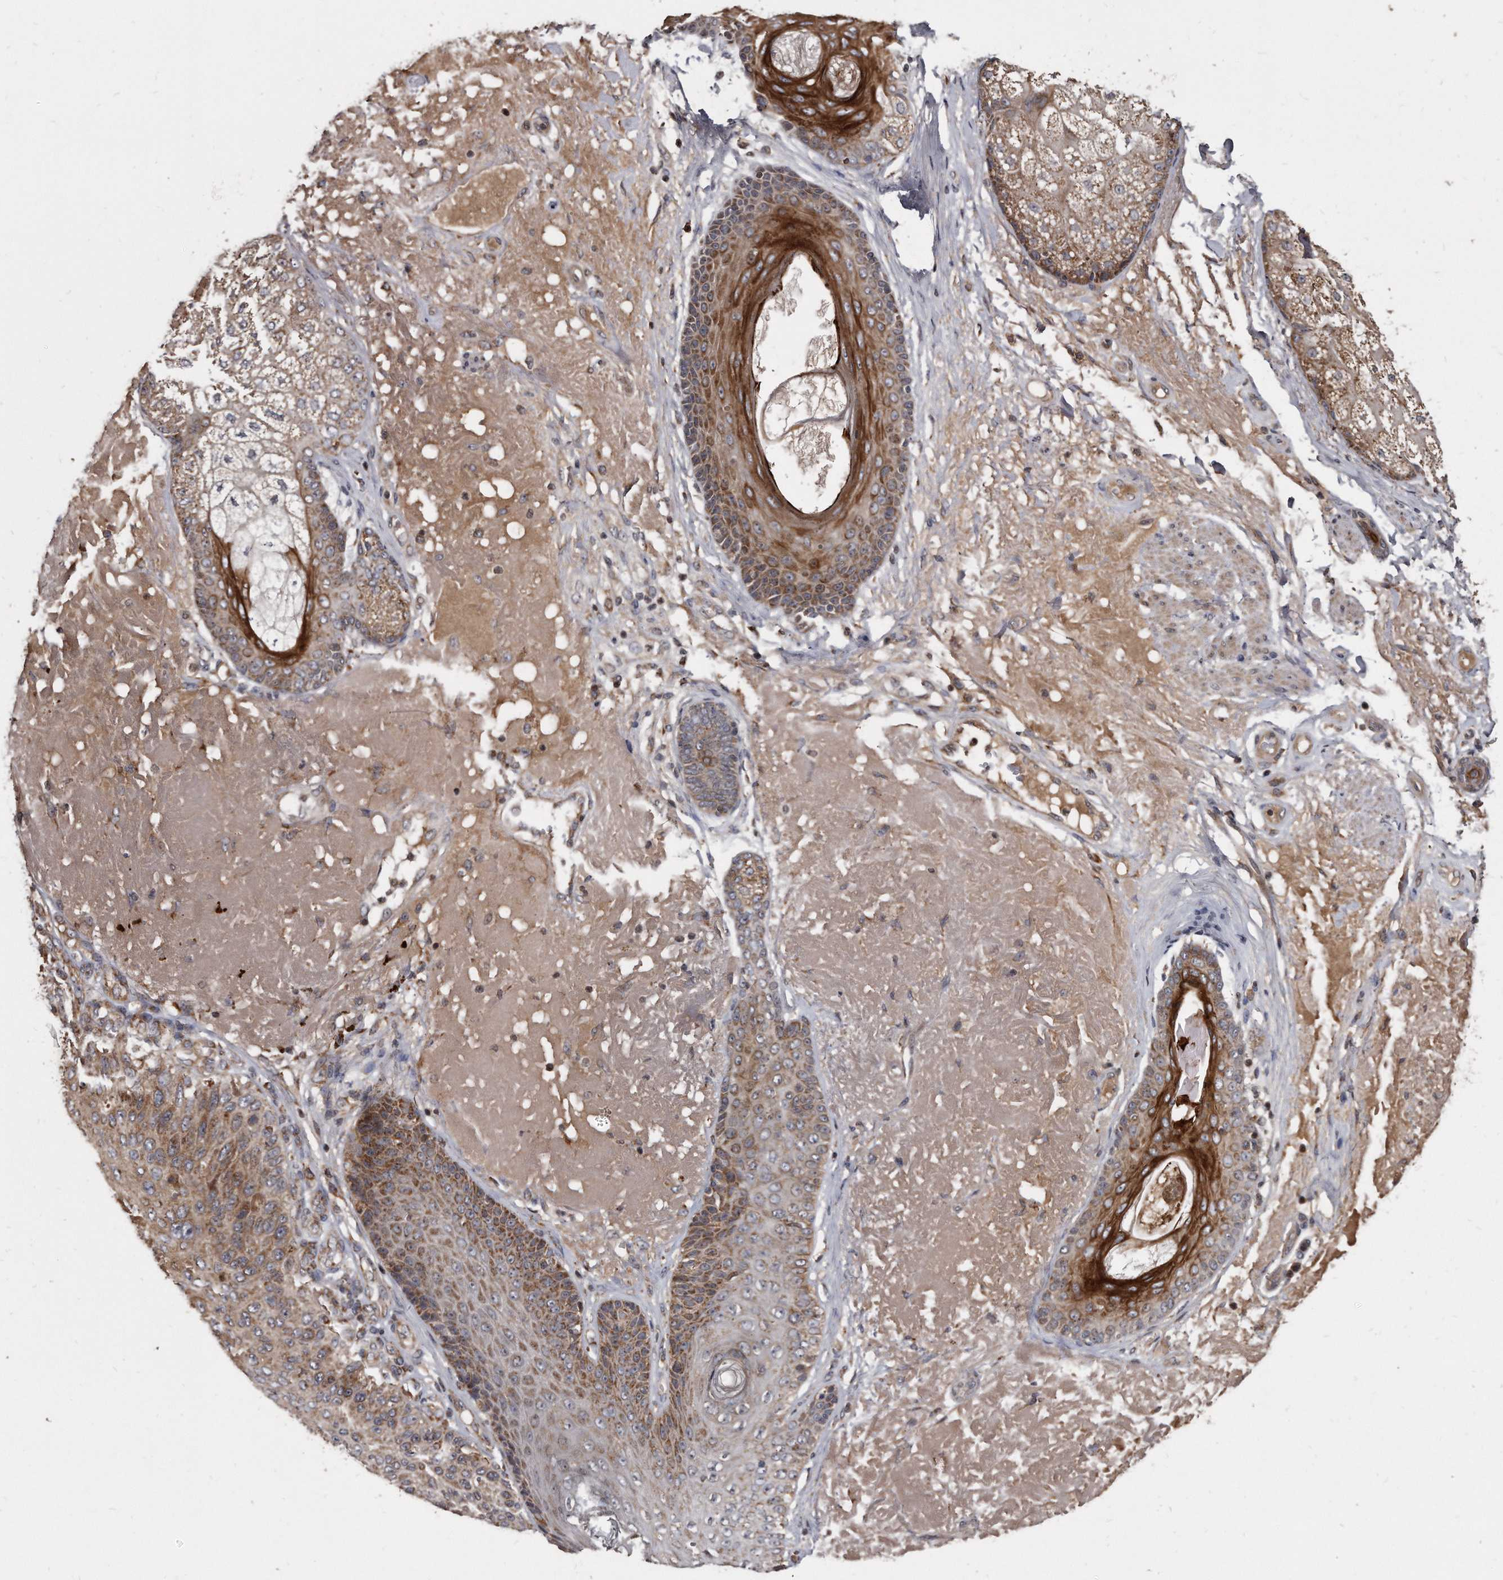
{"staining": {"intensity": "strong", "quantity": ">75%", "location": "cytoplasmic/membranous"}, "tissue": "skin cancer", "cell_type": "Tumor cells", "image_type": "cancer", "snomed": [{"axis": "morphology", "description": "Squamous cell carcinoma, NOS"}, {"axis": "topography", "description": "Skin"}], "caption": "A histopathology image of human skin cancer stained for a protein shows strong cytoplasmic/membranous brown staining in tumor cells. (DAB (3,3'-diaminobenzidine) IHC with brightfield microscopy, high magnification).", "gene": "FAM136A", "patient": {"sex": "female", "age": 88}}